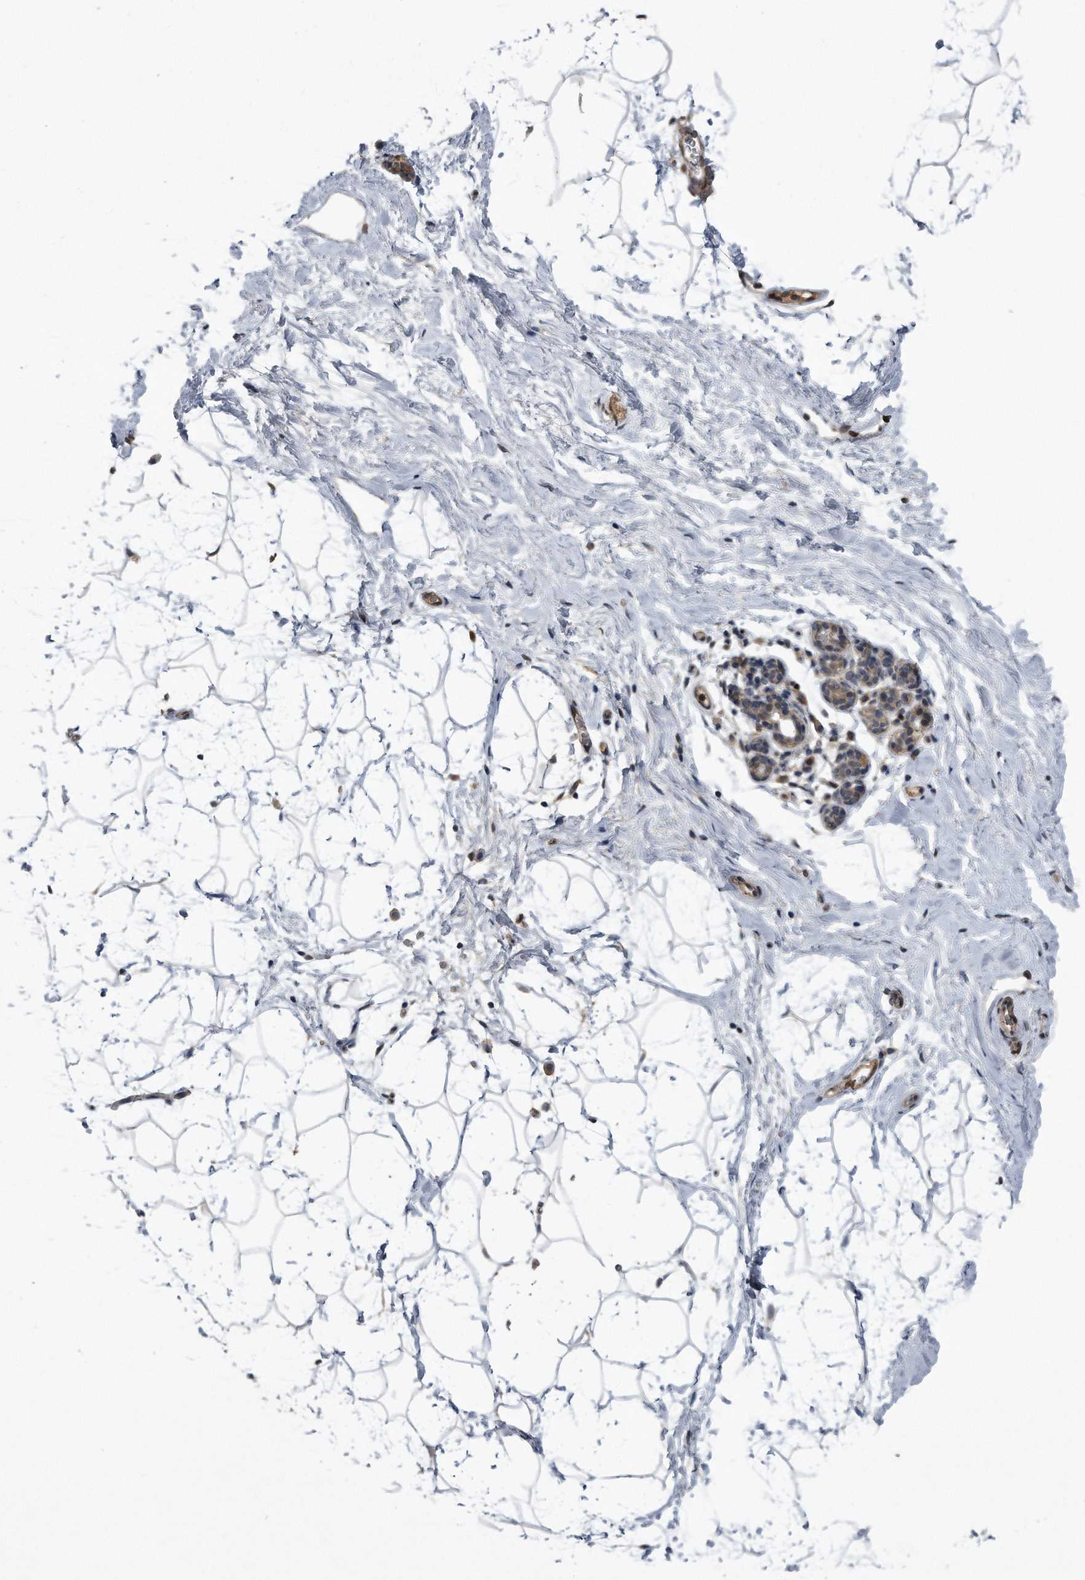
{"staining": {"intensity": "negative", "quantity": "none", "location": "none"}, "tissue": "breast", "cell_type": "Adipocytes", "image_type": "normal", "snomed": [{"axis": "morphology", "description": "Normal tissue, NOS"}, {"axis": "morphology", "description": "Lobular carcinoma"}, {"axis": "topography", "description": "Breast"}], "caption": "Immunohistochemistry of unremarkable breast shows no expression in adipocytes. The staining is performed using DAB (3,3'-diaminobenzidine) brown chromogen with nuclei counter-stained in using hematoxylin.", "gene": "ZNF79", "patient": {"sex": "female", "age": 62}}